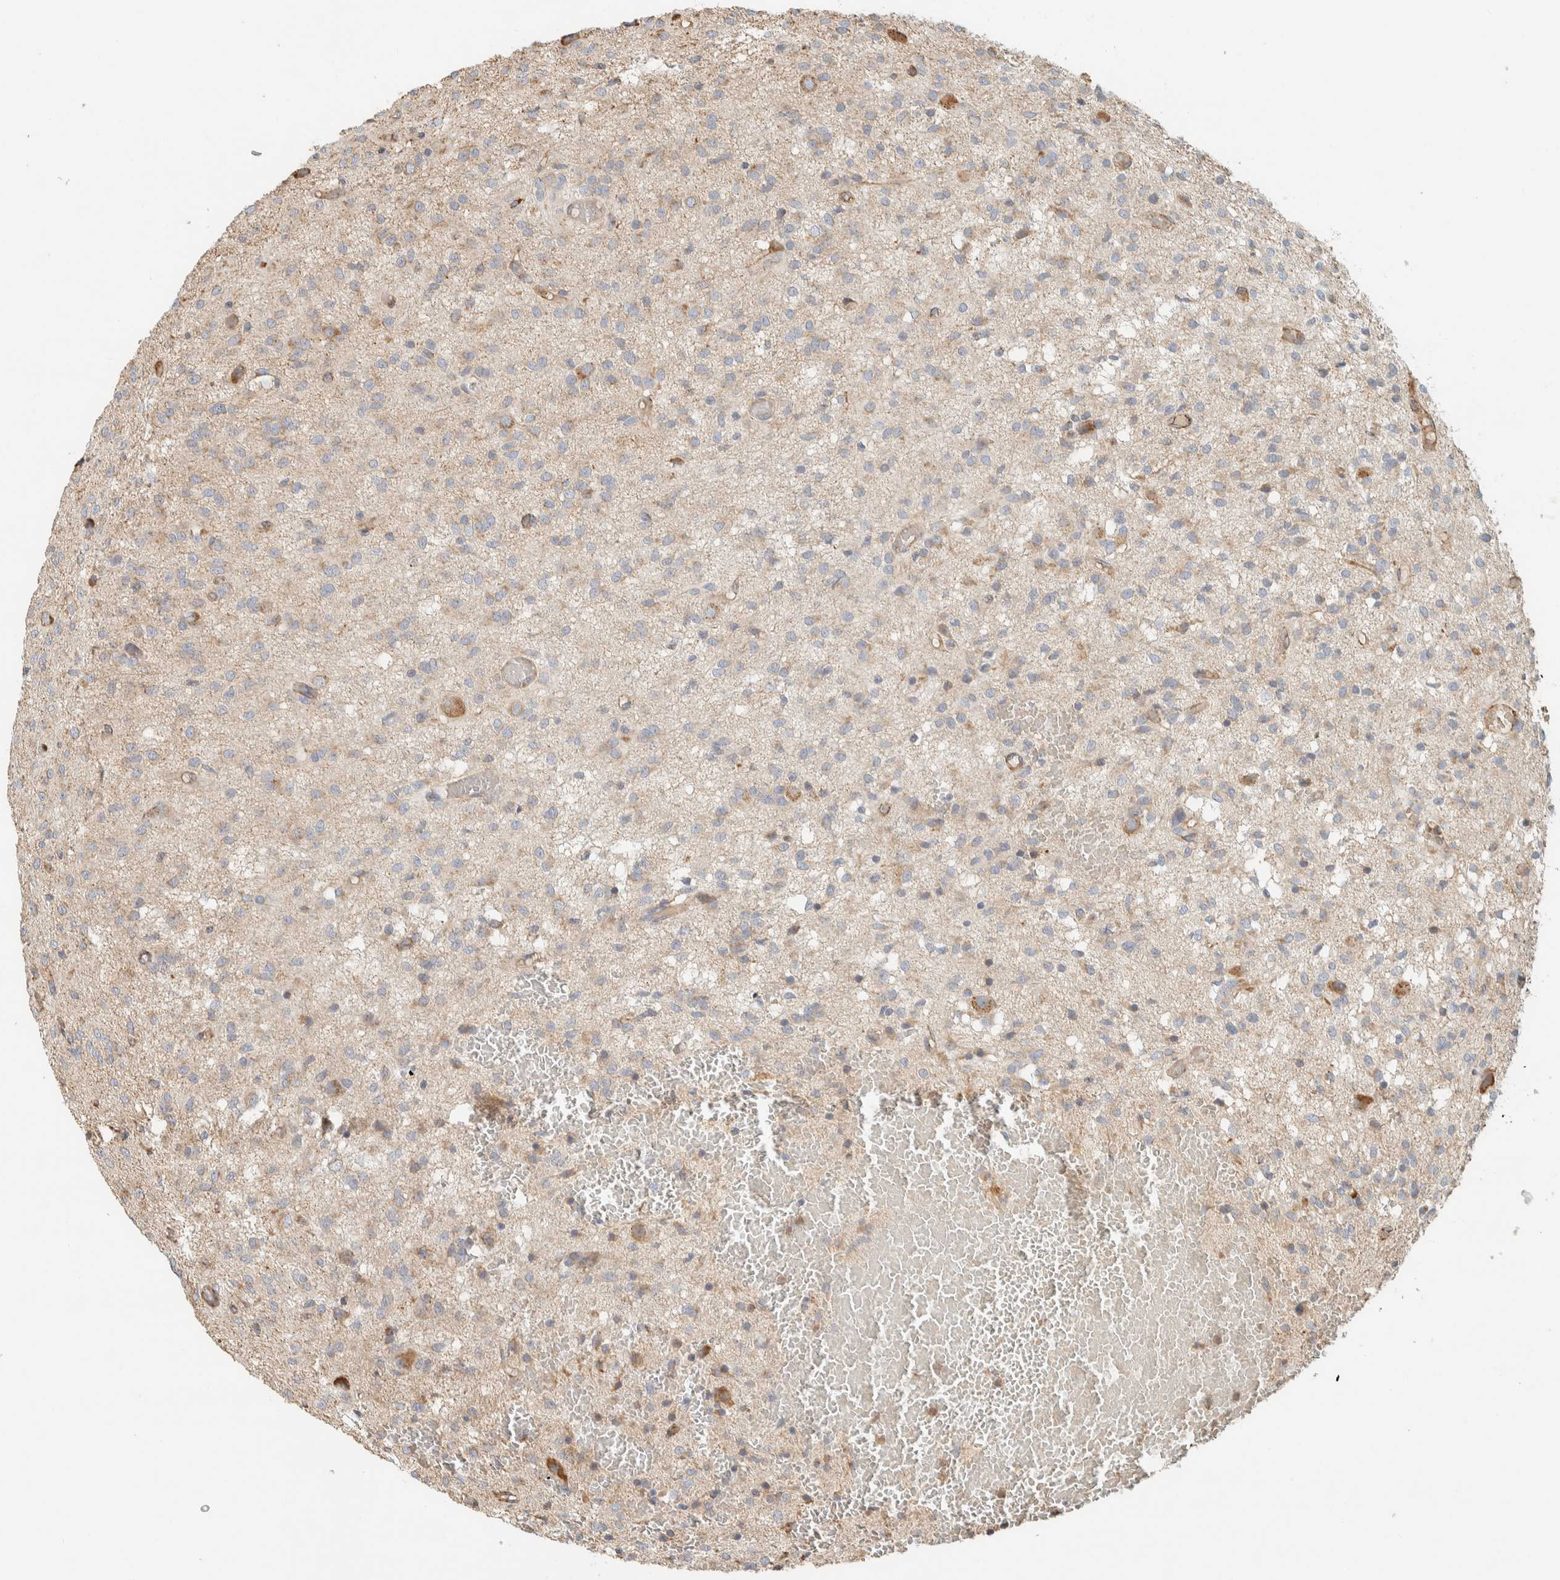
{"staining": {"intensity": "moderate", "quantity": "<25%", "location": "cytoplasmic/membranous"}, "tissue": "glioma", "cell_type": "Tumor cells", "image_type": "cancer", "snomed": [{"axis": "morphology", "description": "Glioma, malignant, High grade"}, {"axis": "topography", "description": "Brain"}], "caption": "Immunohistochemistry (IHC) micrograph of high-grade glioma (malignant) stained for a protein (brown), which exhibits low levels of moderate cytoplasmic/membranous staining in approximately <25% of tumor cells.", "gene": "RAB11FIP1", "patient": {"sex": "female", "age": 59}}